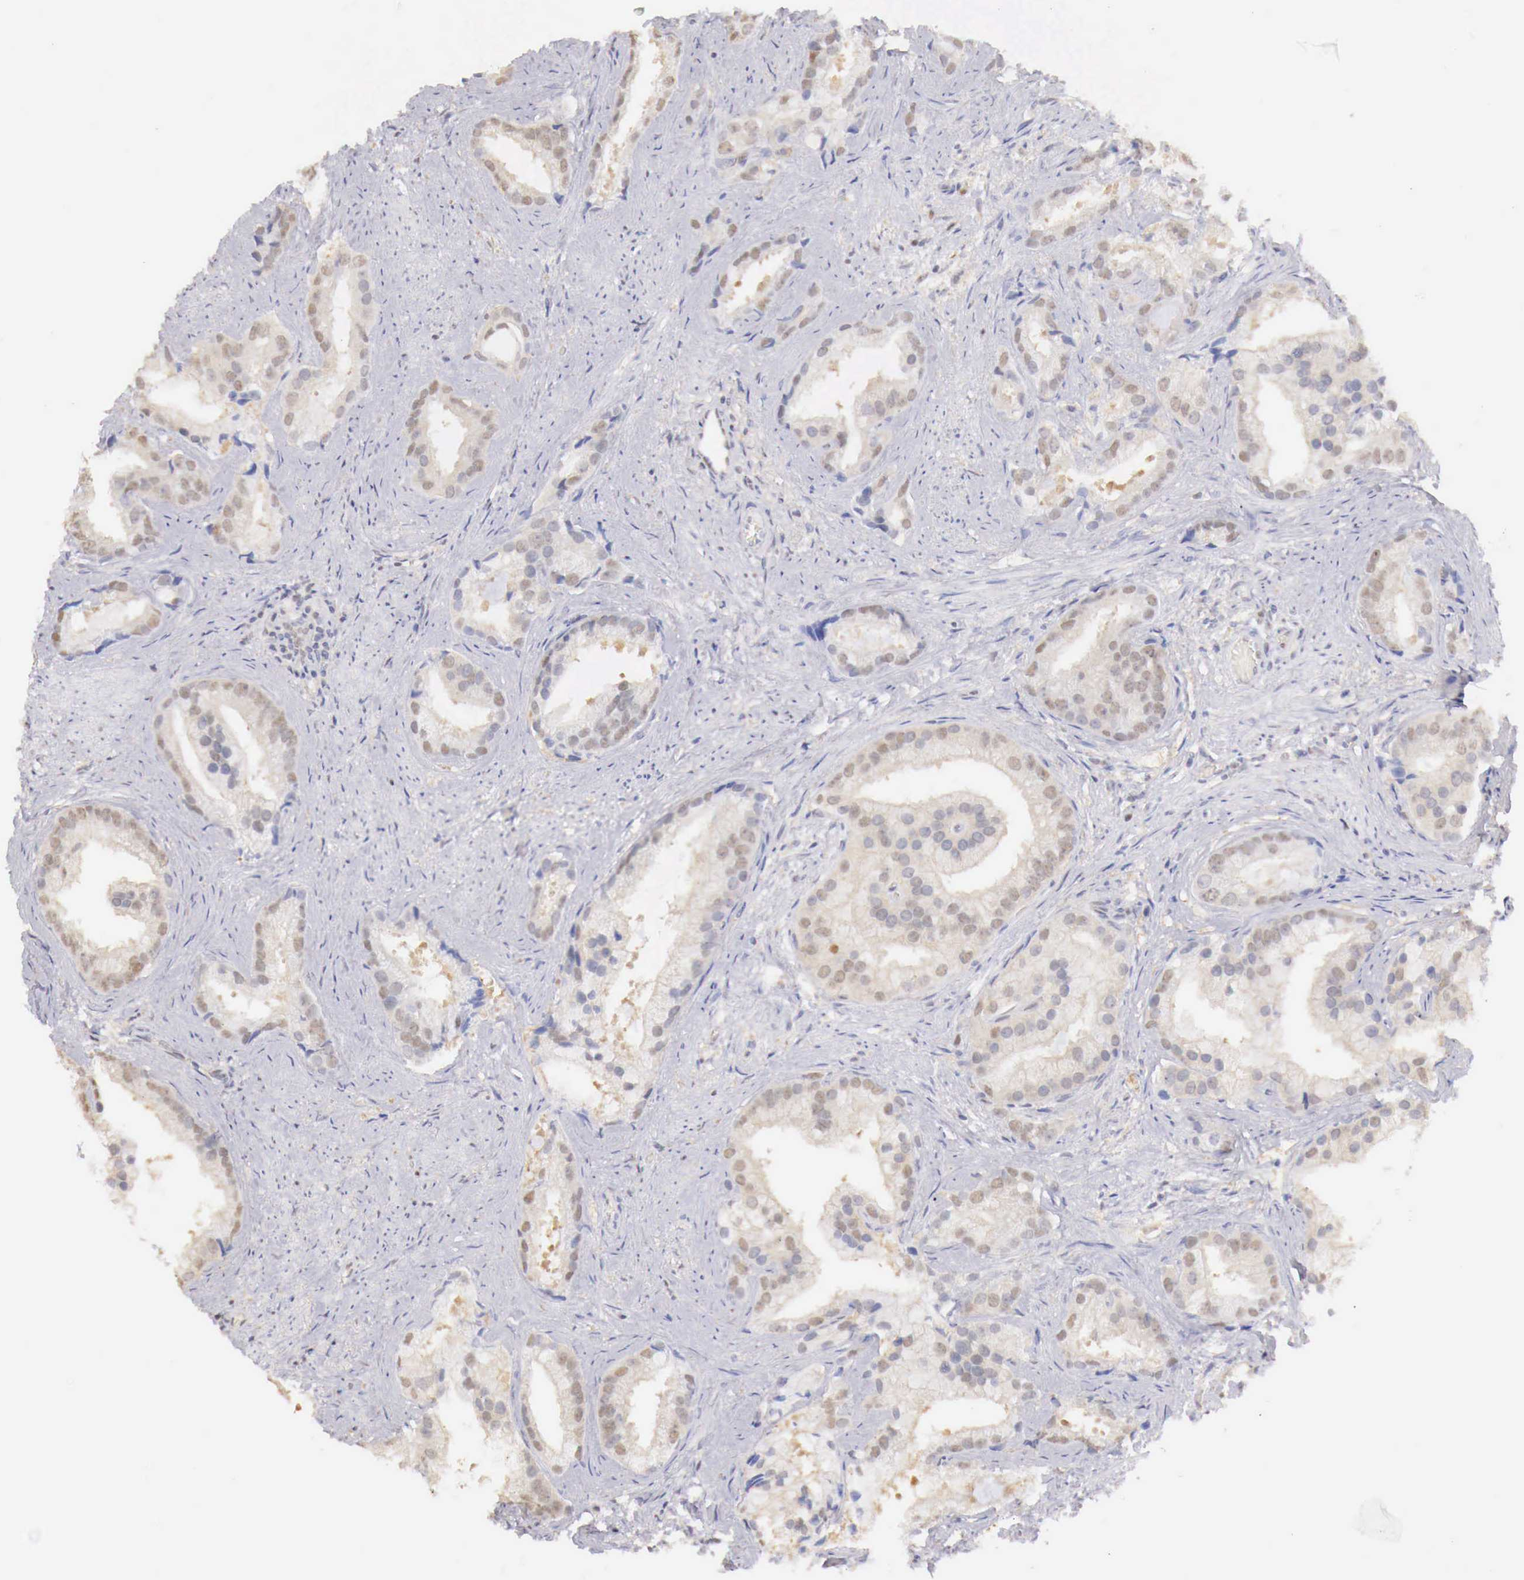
{"staining": {"intensity": "weak", "quantity": "25%-75%", "location": "cytoplasmic/membranous,nuclear"}, "tissue": "prostate cancer", "cell_type": "Tumor cells", "image_type": "cancer", "snomed": [{"axis": "morphology", "description": "Adenocarcinoma, Medium grade"}, {"axis": "topography", "description": "Prostate"}], "caption": "Prostate medium-grade adenocarcinoma stained with immunohistochemistry (IHC) shows weak cytoplasmic/membranous and nuclear staining in about 25%-75% of tumor cells. The staining was performed using DAB to visualize the protein expression in brown, while the nuclei were stained in blue with hematoxylin (Magnification: 20x).", "gene": "UBA1", "patient": {"sex": "male", "age": 65}}